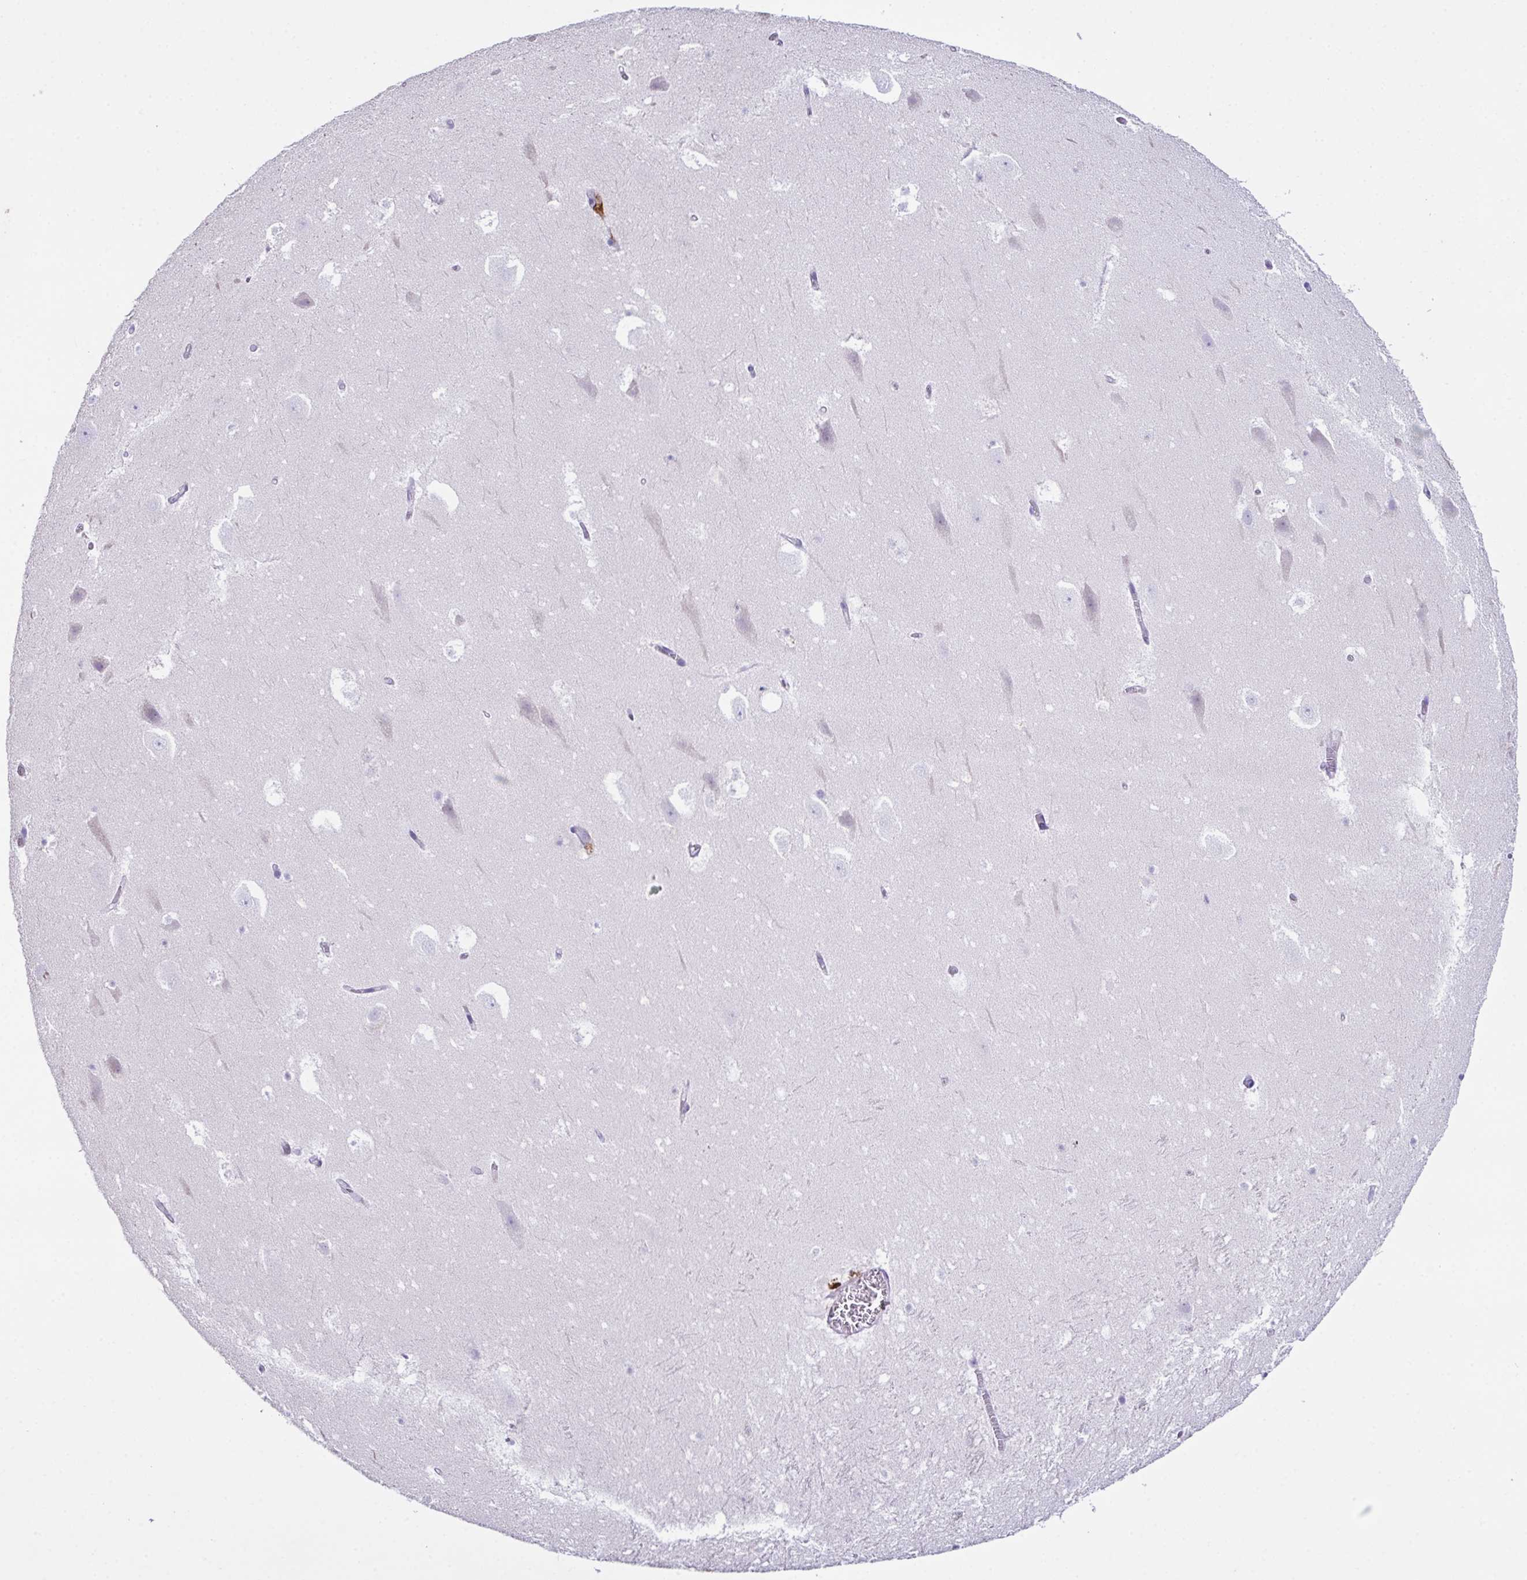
{"staining": {"intensity": "negative", "quantity": "none", "location": "none"}, "tissue": "hippocampus", "cell_type": "Glial cells", "image_type": "normal", "snomed": [{"axis": "morphology", "description": "Normal tissue, NOS"}, {"axis": "topography", "description": "Hippocampus"}], "caption": "DAB immunohistochemical staining of unremarkable hippocampus demonstrates no significant expression in glial cells. (DAB immunohistochemistry visualized using brightfield microscopy, high magnification).", "gene": "MARCO", "patient": {"sex": "female", "age": 42}}